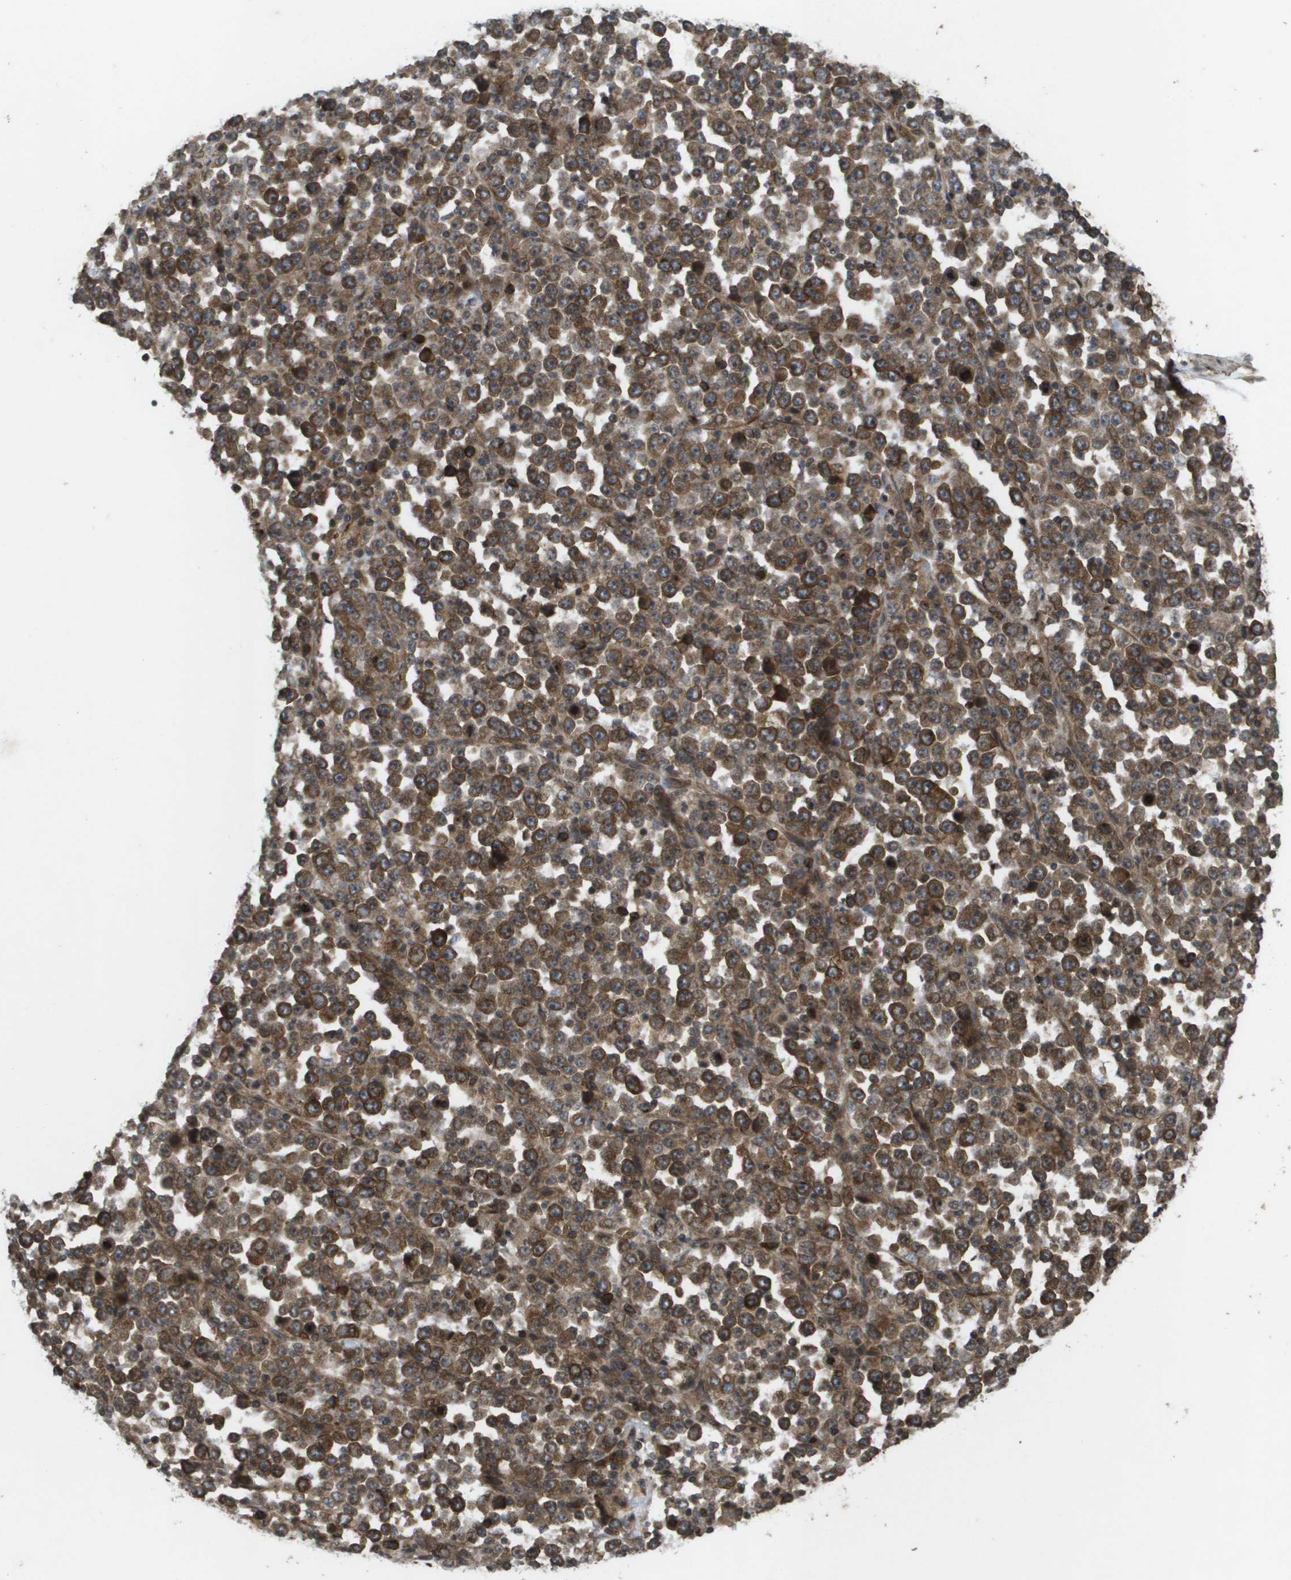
{"staining": {"intensity": "strong", "quantity": ">75%", "location": "cytoplasmic/membranous,nuclear"}, "tissue": "stomach cancer", "cell_type": "Tumor cells", "image_type": "cancer", "snomed": [{"axis": "morphology", "description": "Normal tissue, NOS"}, {"axis": "morphology", "description": "Adenocarcinoma, NOS"}, {"axis": "topography", "description": "Stomach, upper"}, {"axis": "topography", "description": "Stomach"}], "caption": "Immunohistochemistry (IHC) of human adenocarcinoma (stomach) shows high levels of strong cytoplasmic/membranous and nuclear expression in about >75% of tumor cells.", "gene": "KIF11", "patient": {"sex": "male", "age": 59}}